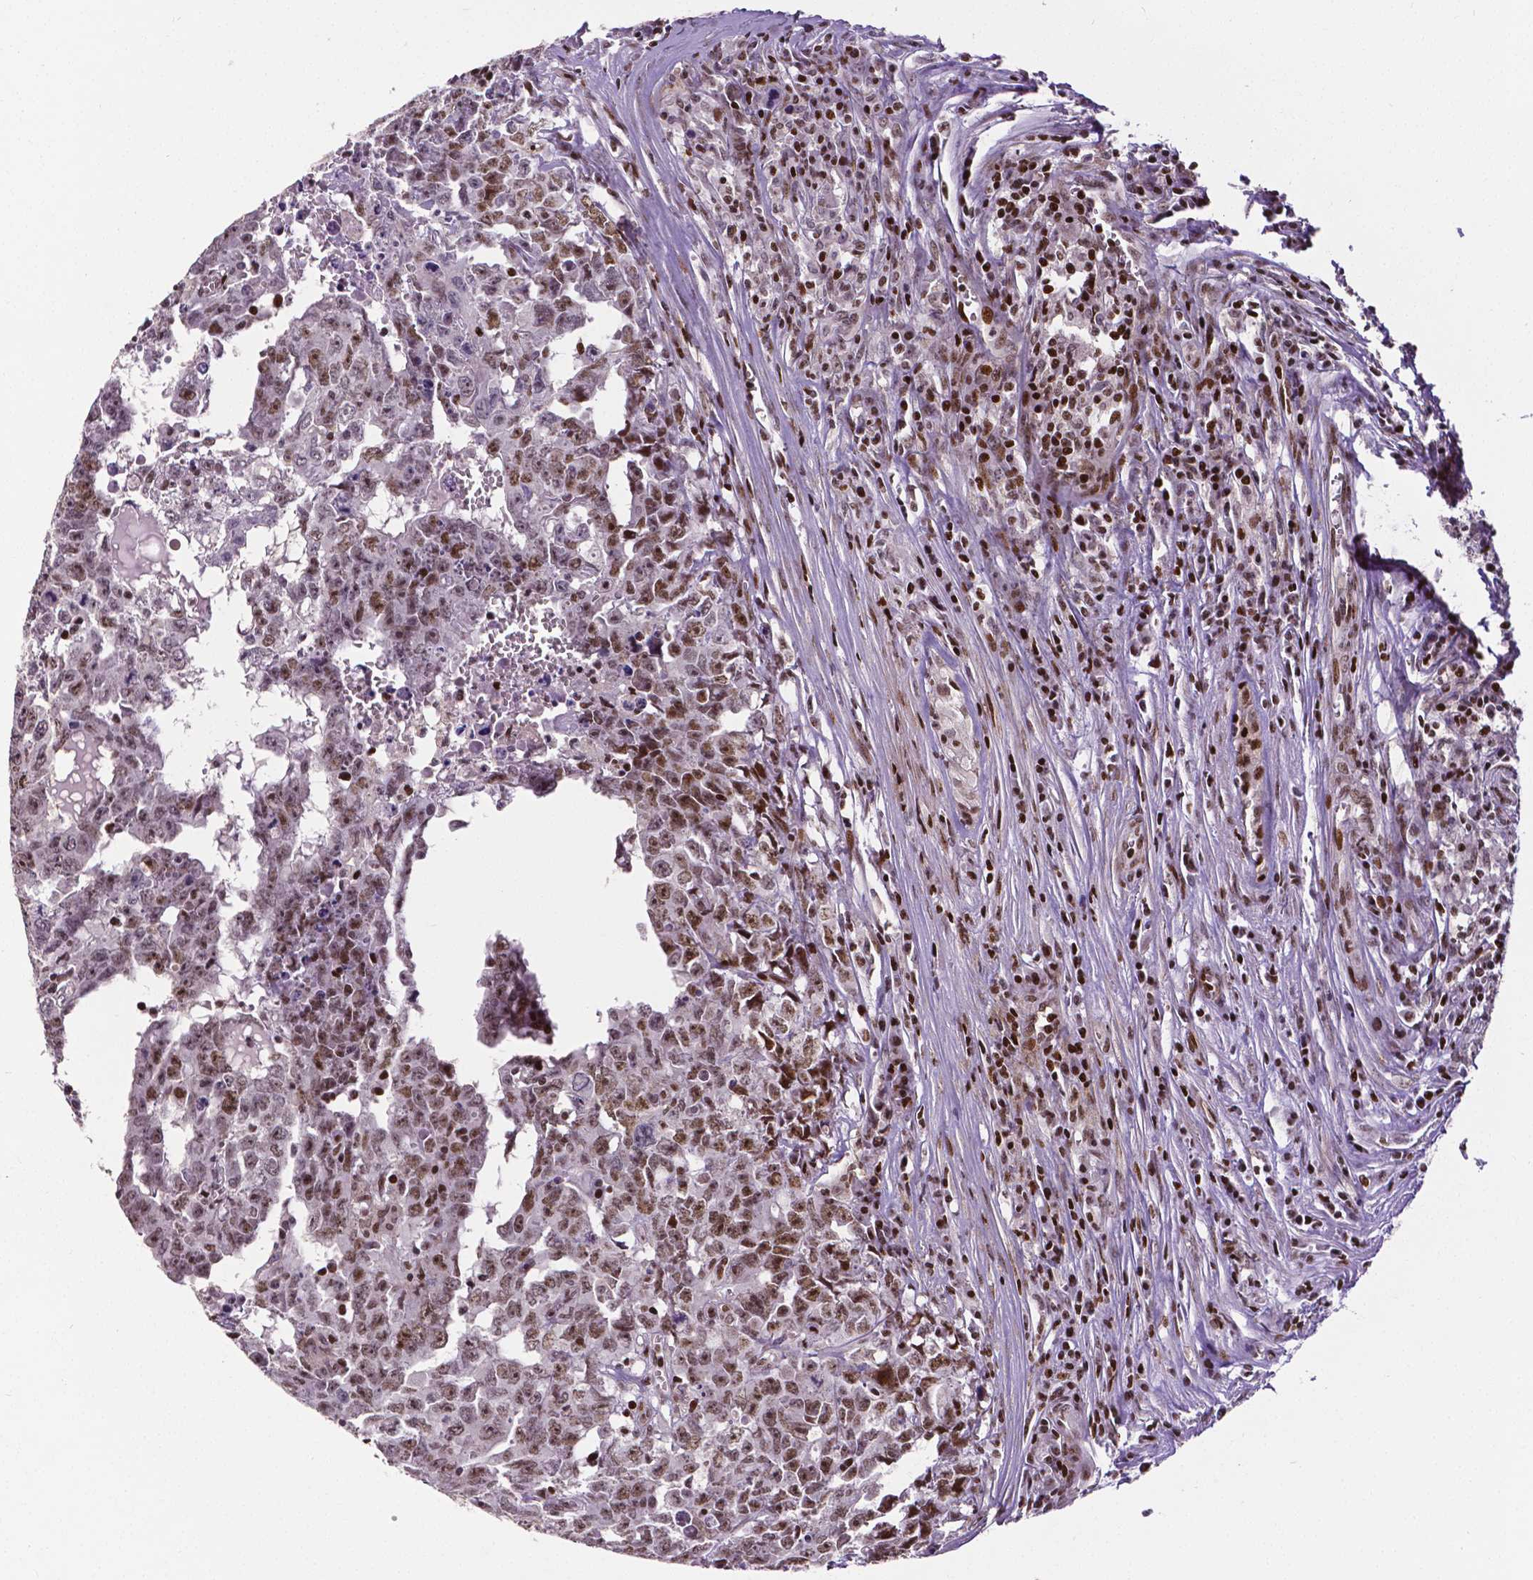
{"staining": {"intensity": "moderate", "quantity": ">75%", "location": "nuclear"}, "tissue": "testis cancer", "cell_type": "Tumor cells", "image_type": "cancer", "snomed": [{"axis": "morphology", "description": "Carcinoma, Embryonal, NOS"}, {"axis": "topography", "description": "Testis"}], "caption": "Tumor cells display medium levels of moderate nuclear positivity in approximately >75% of cells in testis cancer (embryonal carcinoma).", "gene": "CTCF", "patient": {"sex": "male", "age": 22}}